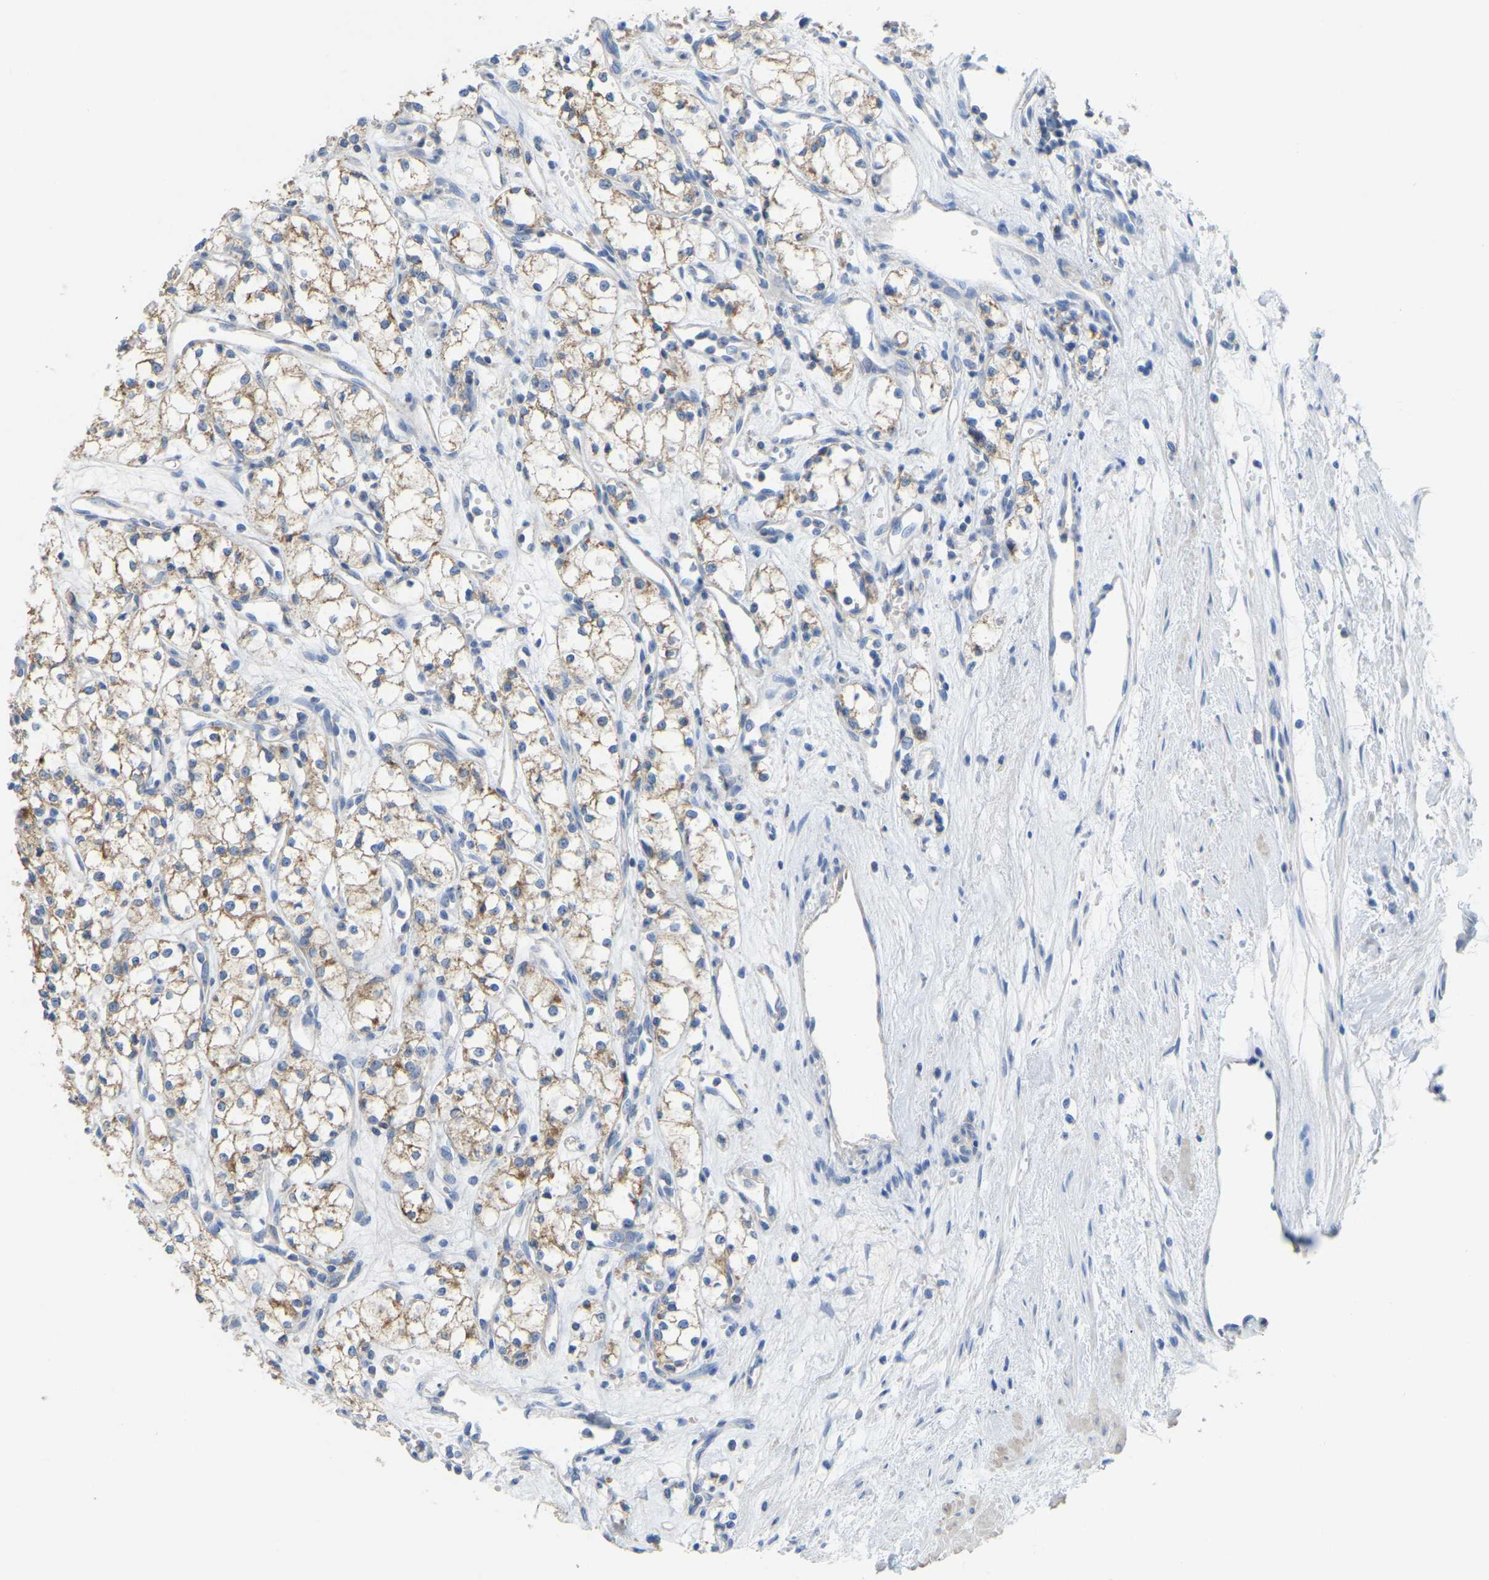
{"staining": {"intensity": "moderate", "quantity": ">75%", "location": "cytoplasmic/membranous"}, "tissue": "renal cancer", "cell_type": "Tumor cells", "image_type": "cancer", "snomed": [{"axis": "morphology", "description": "Adenocarcinoma, NOS"}, {"axis": "topography", "description": "Kidney"}], "caption": "Human adenocarcinoma (renal) stained with a protein marker shows moderate staining in tumor cells.", "gene": "SERPINB5", "patient": {"sex": "male", "age": 59}}